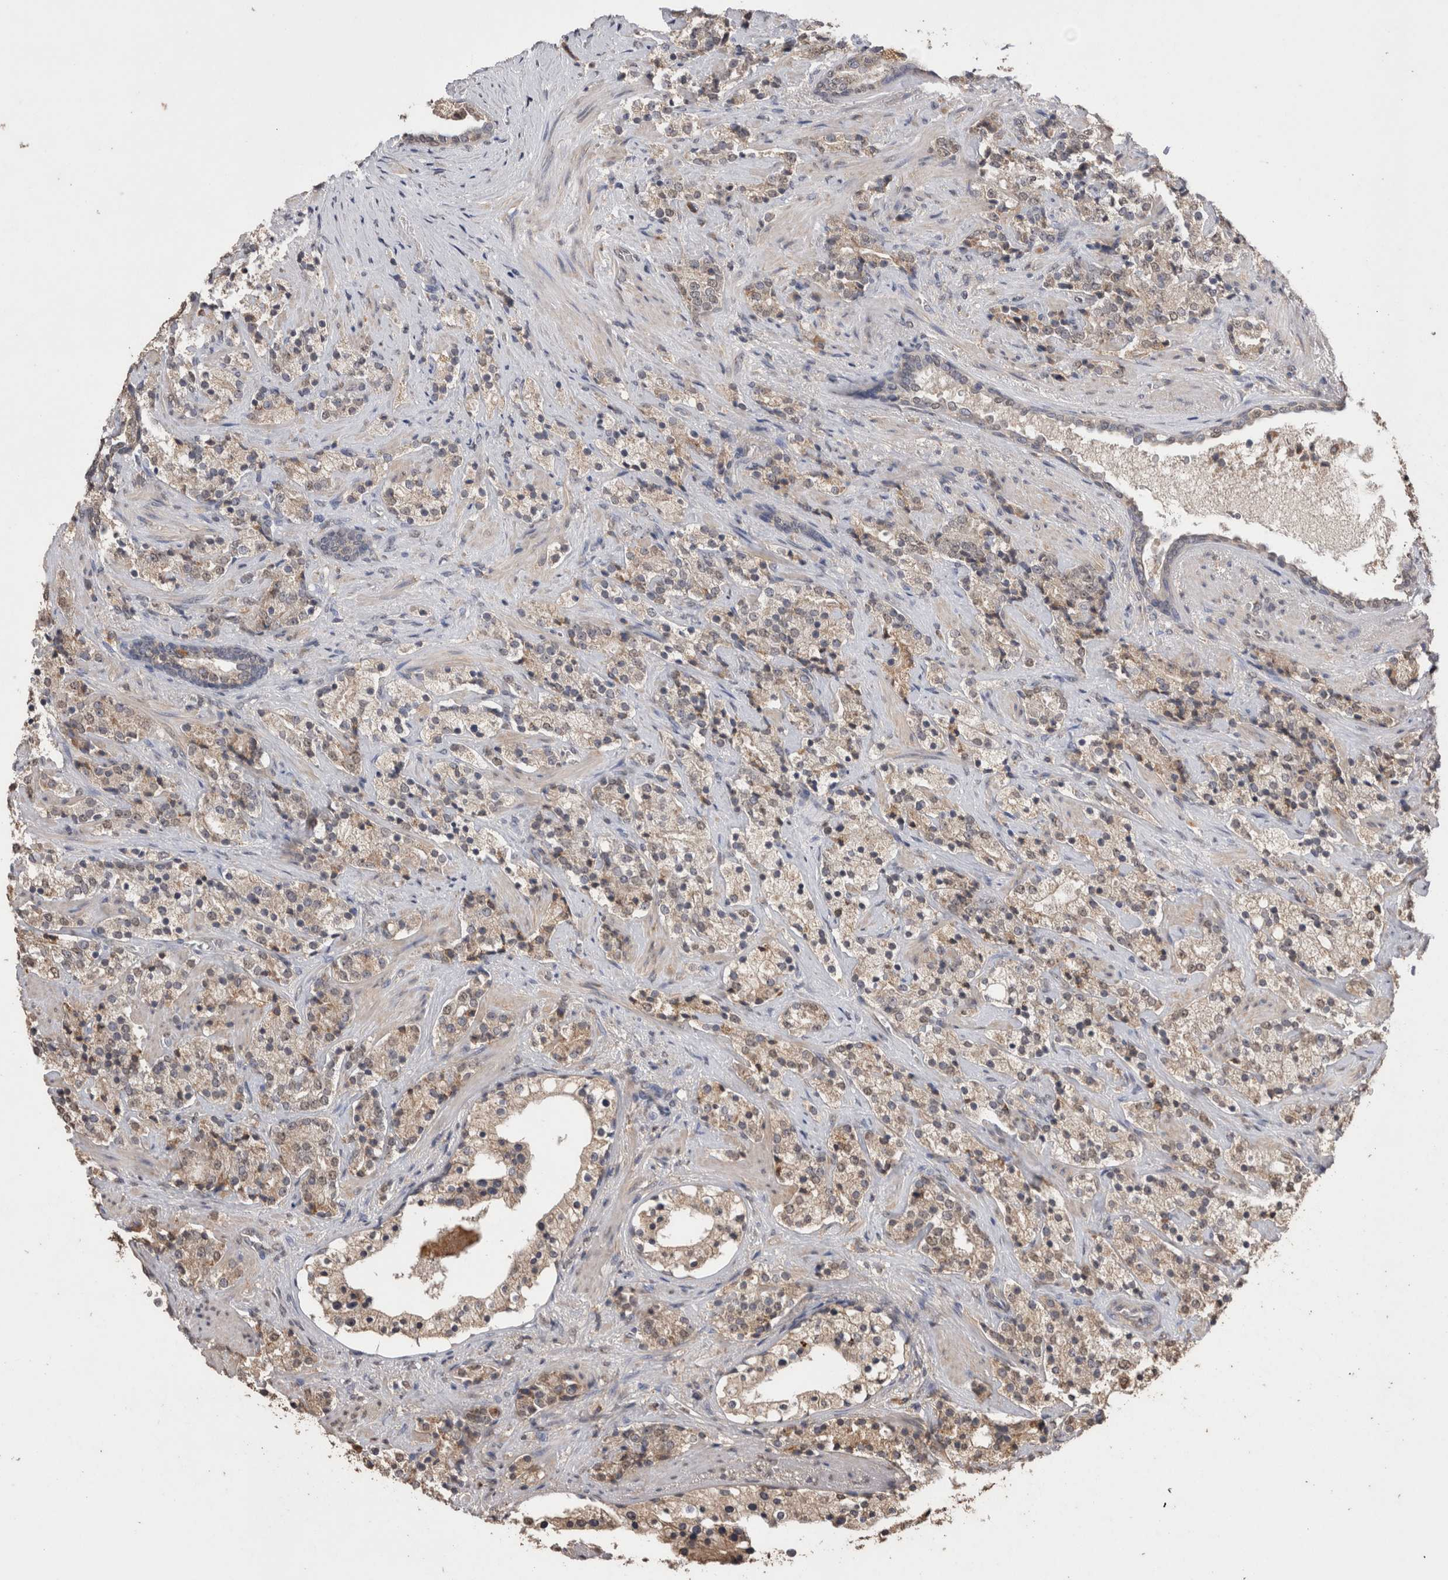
{"staining": {"intensity": "weak", "quantity": ">75%", "location": "cytoplasmic/membranous"}, "tissue": "prostate cancer", "cell_type": "Tumor cells", "image_type": "cancer", "snomed": [{"axis": "morphology", "description": "Adenocarcinoma, High grade"}, {"axis": "topography", "description": "Prostate"}], "caption": "This is an image of immunohistochemistry (IHC) staining of high-grade adenocarcinoma (prostate), which shows weak staining in the cytoplasmic/membranous of tumor cells.", "gene": "GRK5", "patient": {"sex": "male", "age": 71}}